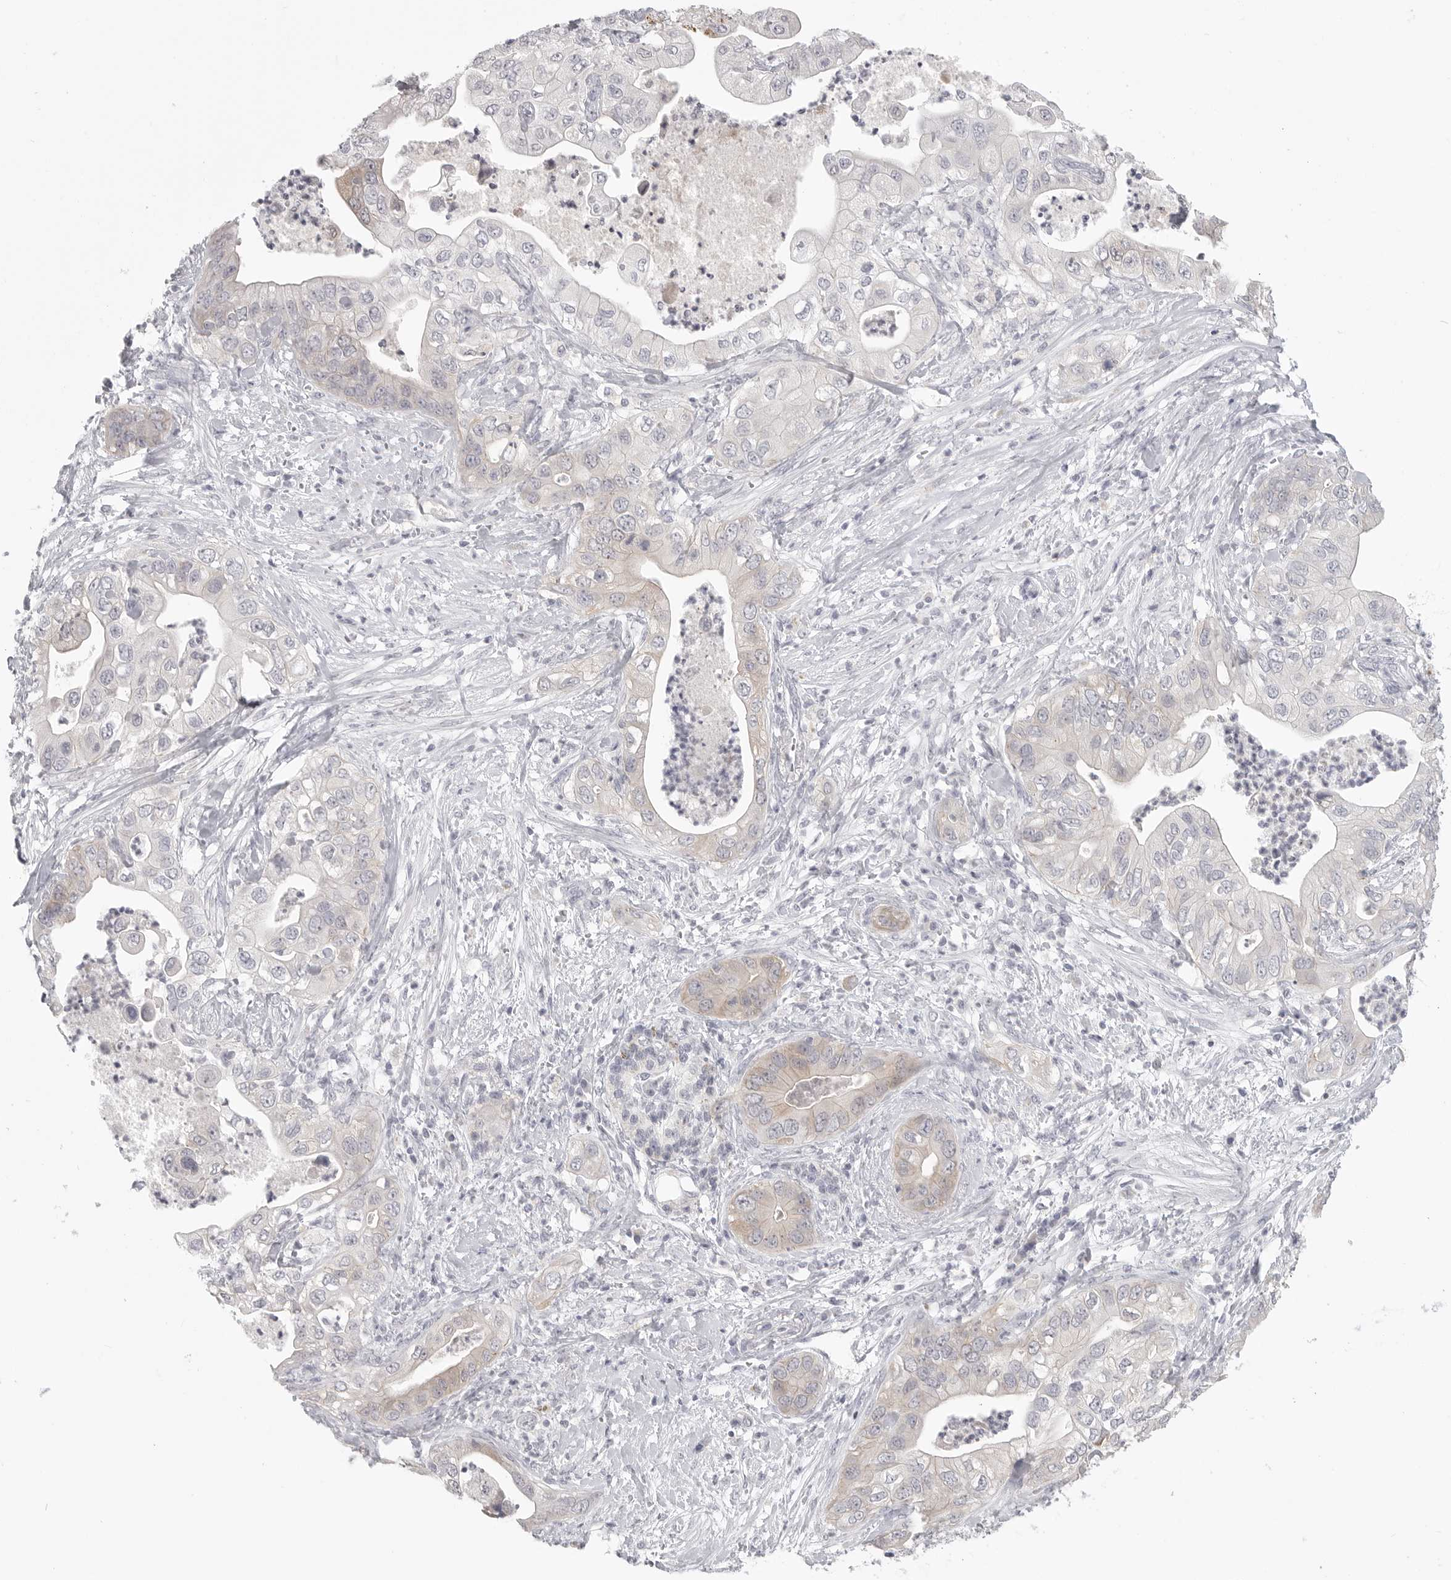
{"staining": {"intensity": "weak", "quantity": "25%-75%", "location": "cytoplasmic/membranous"}, "tissue": "pancreatic cancer", "cell_type": "Tumor cells", "image_type": "cancer", "snomed": [{"axis": "morphology", "description": "Adenocarcinoma, NOS"}, {"axis": "topography", "description": "Pancreas"}], "caption": "This photomicrograph exhibits immunohistochemistry (IHC) staining of pancreatic cancer (adenocarcinoma), with low weak cytoplasmic/membranous expression in about 25%-75% of tumor cells.", "gene": "HMGCS2", "patient": {"sex": "female", "age": 78}}